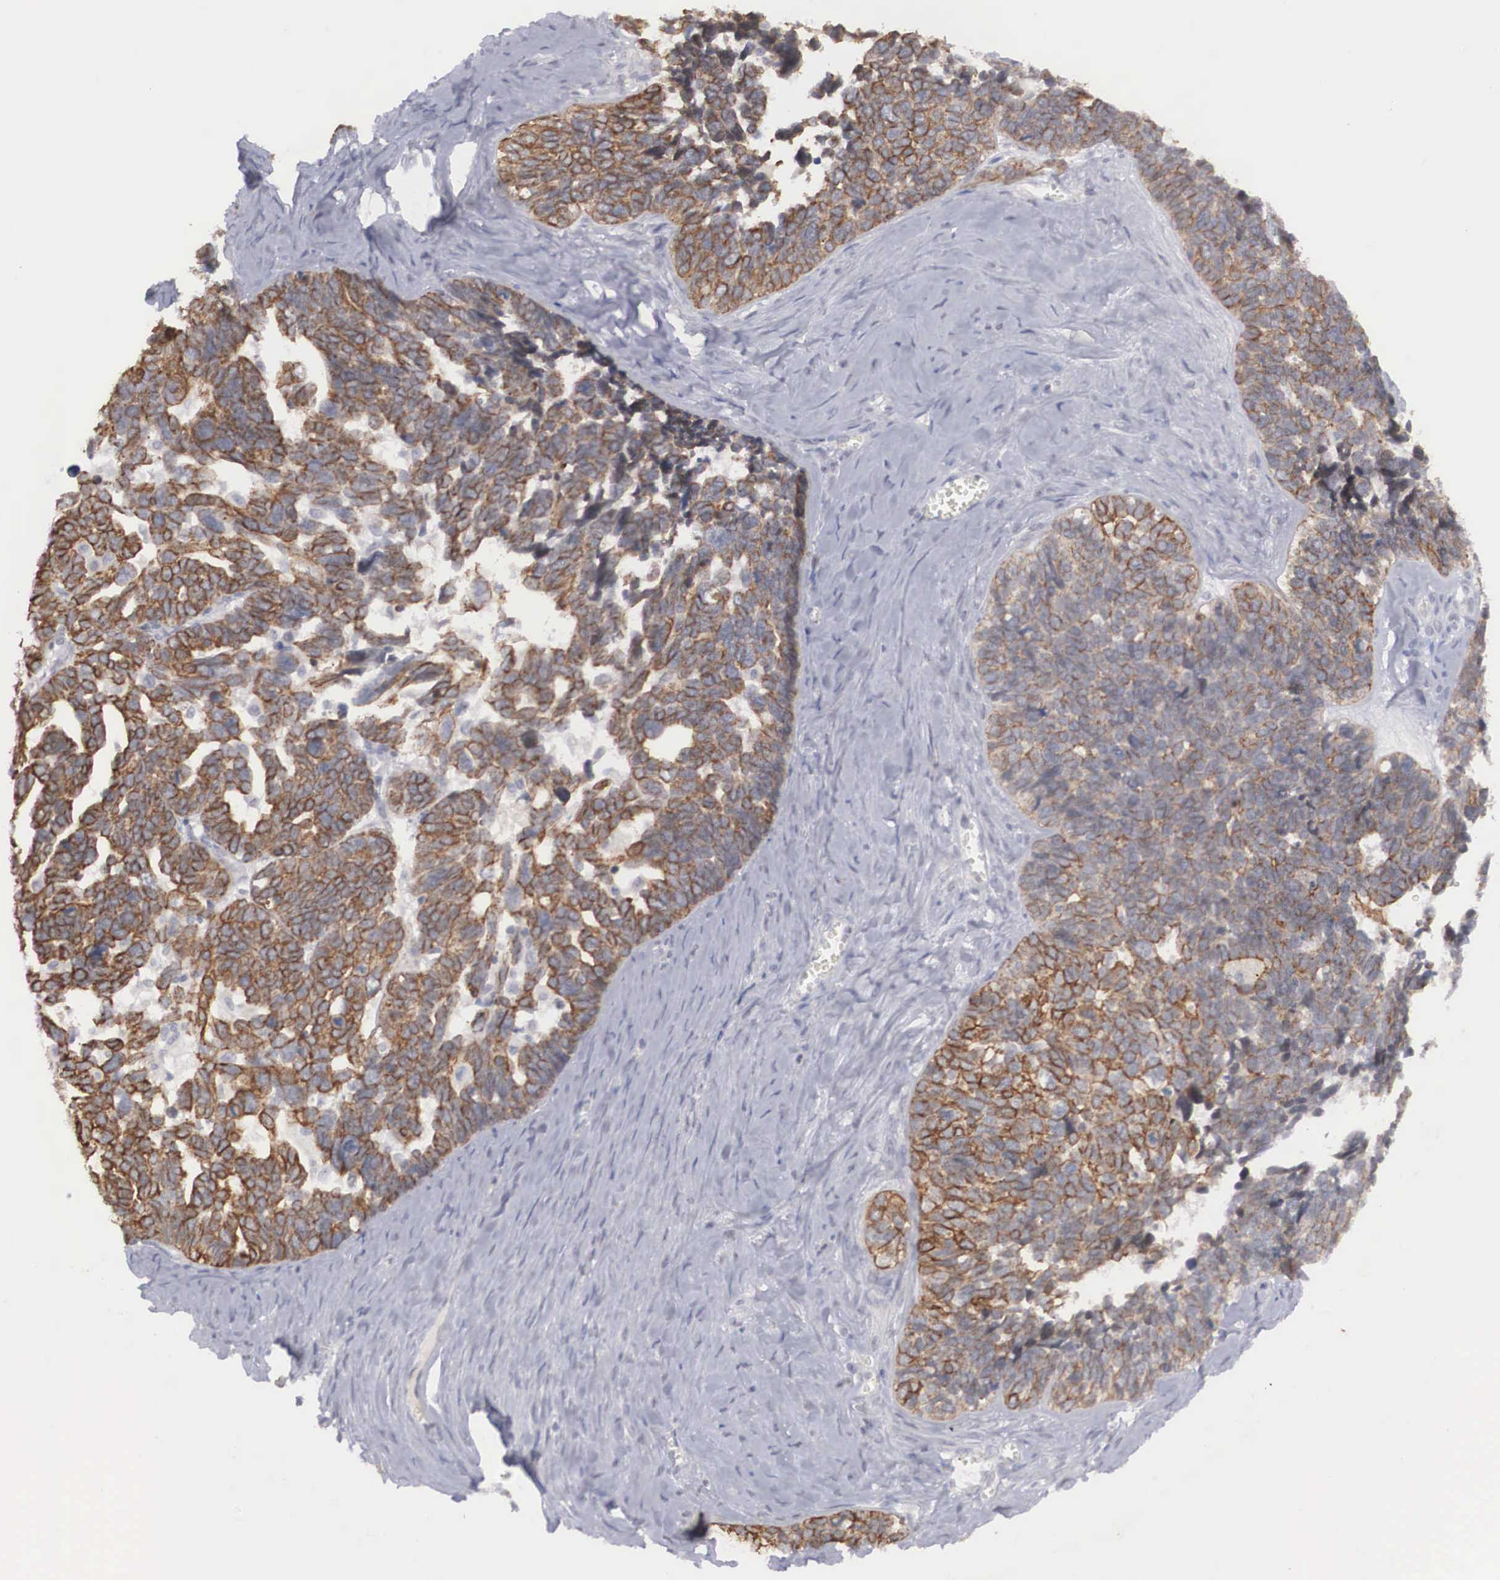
{"staining": {"intensity": "strong", "quantity": "<25%", "location": "cytoplasmic/membranous"}, "tissue": "ovarian cancer", "cell_type": "Tumor cells", "image_type": "cancer", "snomed": [{"axis": "morphology", "description": "Cystadenocarcinoma, serous, NOS"}, {"axis": "topography", "description": "Ovary"}], "caption": "Ovarian serous cystadenocarcinoma stained with DAB IHC displays medium levels of strong cytoplasmic/membranous expression in approximately <25% of tumor cells.", "gene": "WDR89", "patient": {"sex": "female", "age": 77}}